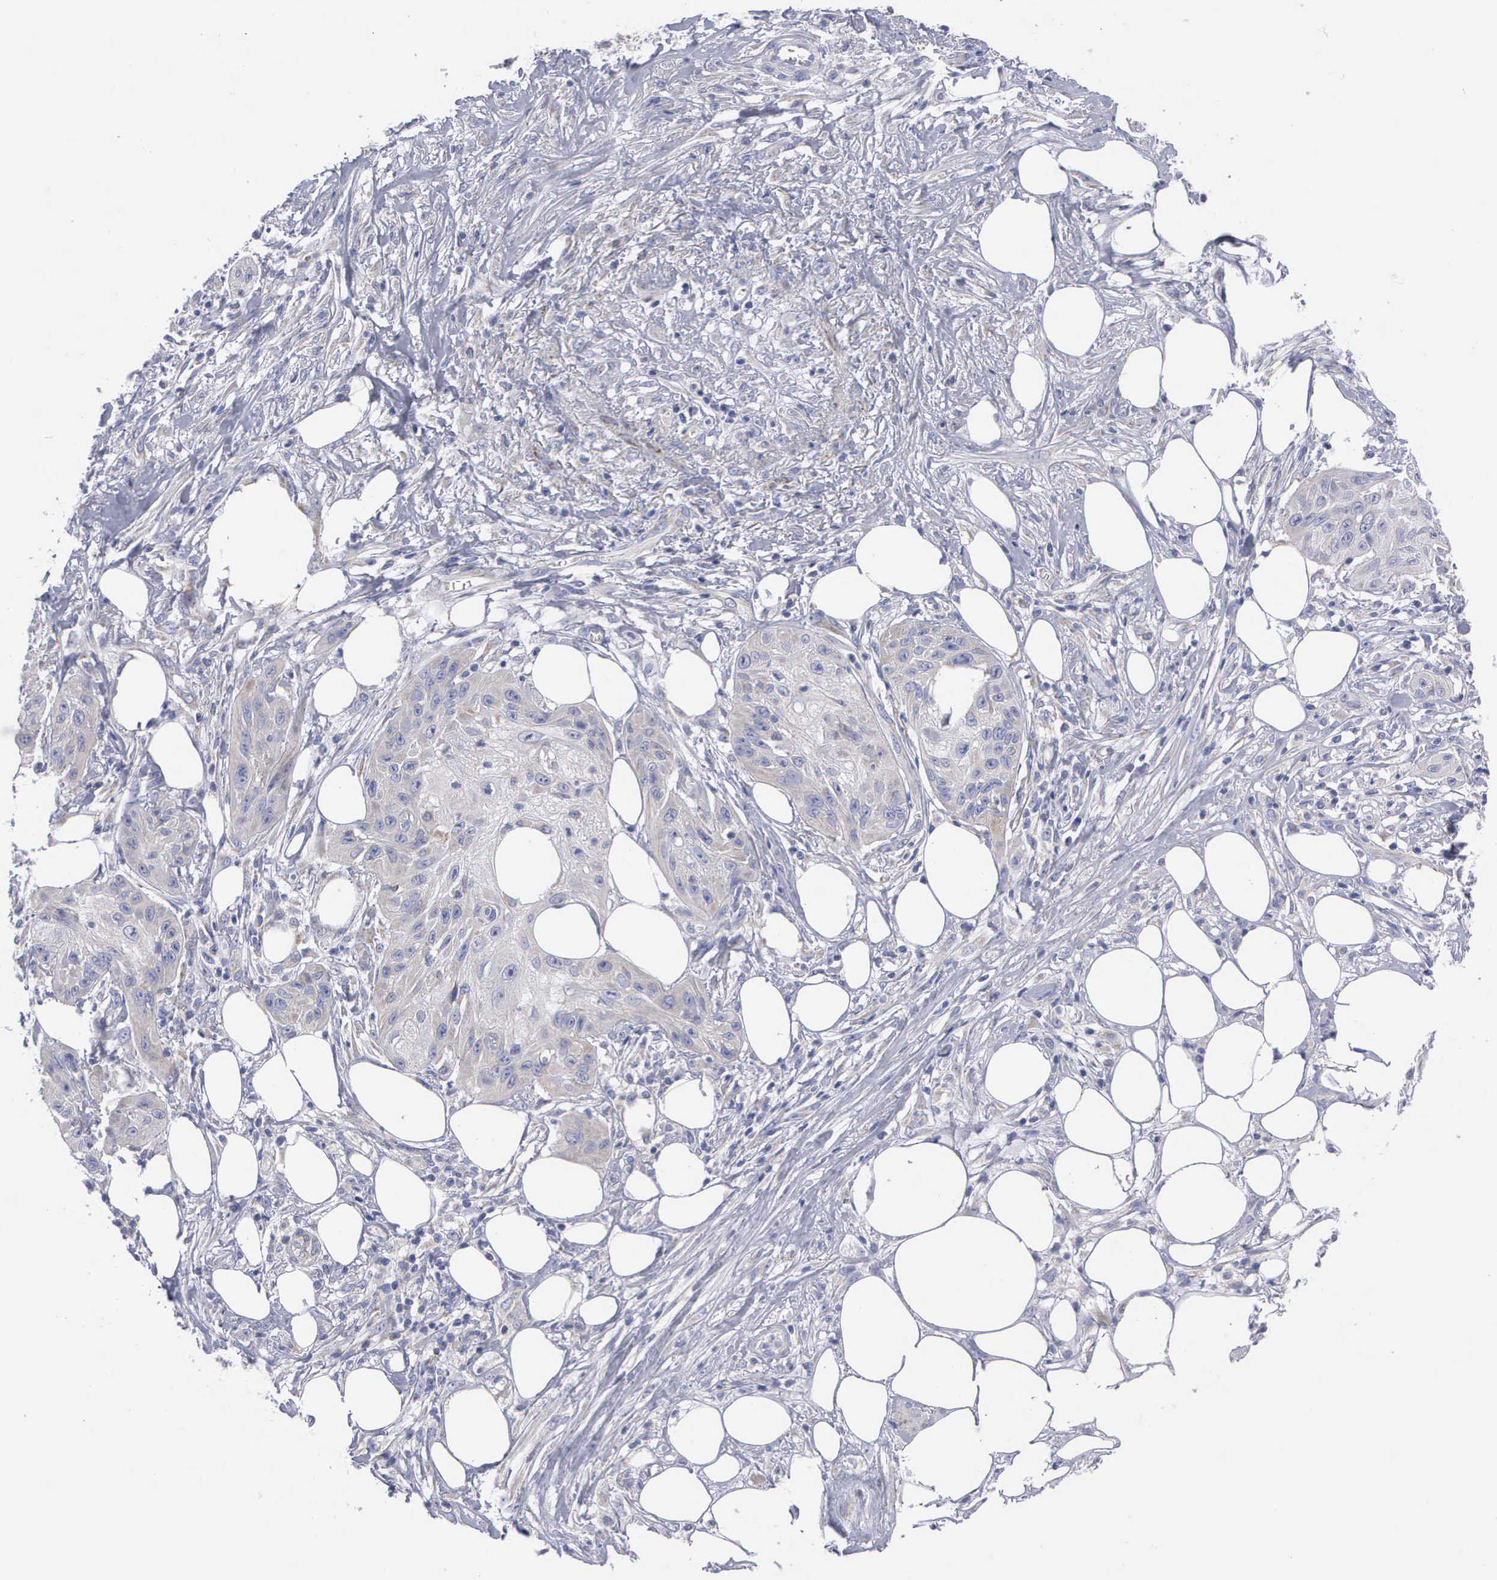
{"staining": {"intensity": "weak", "quantity": "<25%", "location": "cytoplasmic/membranous"}, "tissue": "skin cancer", "cell_type": "Tumor cells", "image_type": "cancer", "snomed": [{"axis": "morphology", "description": "Squamous cell carcinoma, NOS"}, {"axis": "topography", "description": "Skin"}], "caption": "High magnification brightfield microscopy of skin cancer stained with DAB (3,3'-diaminobenzidine) (brown) and counterstained with hematoxylin (blue): tumor cells show no significant expression. (DAB IHC with hematoxylin counter stain).", "gene": "APOOL", "patient": {"sex": "female", "age": 88}}